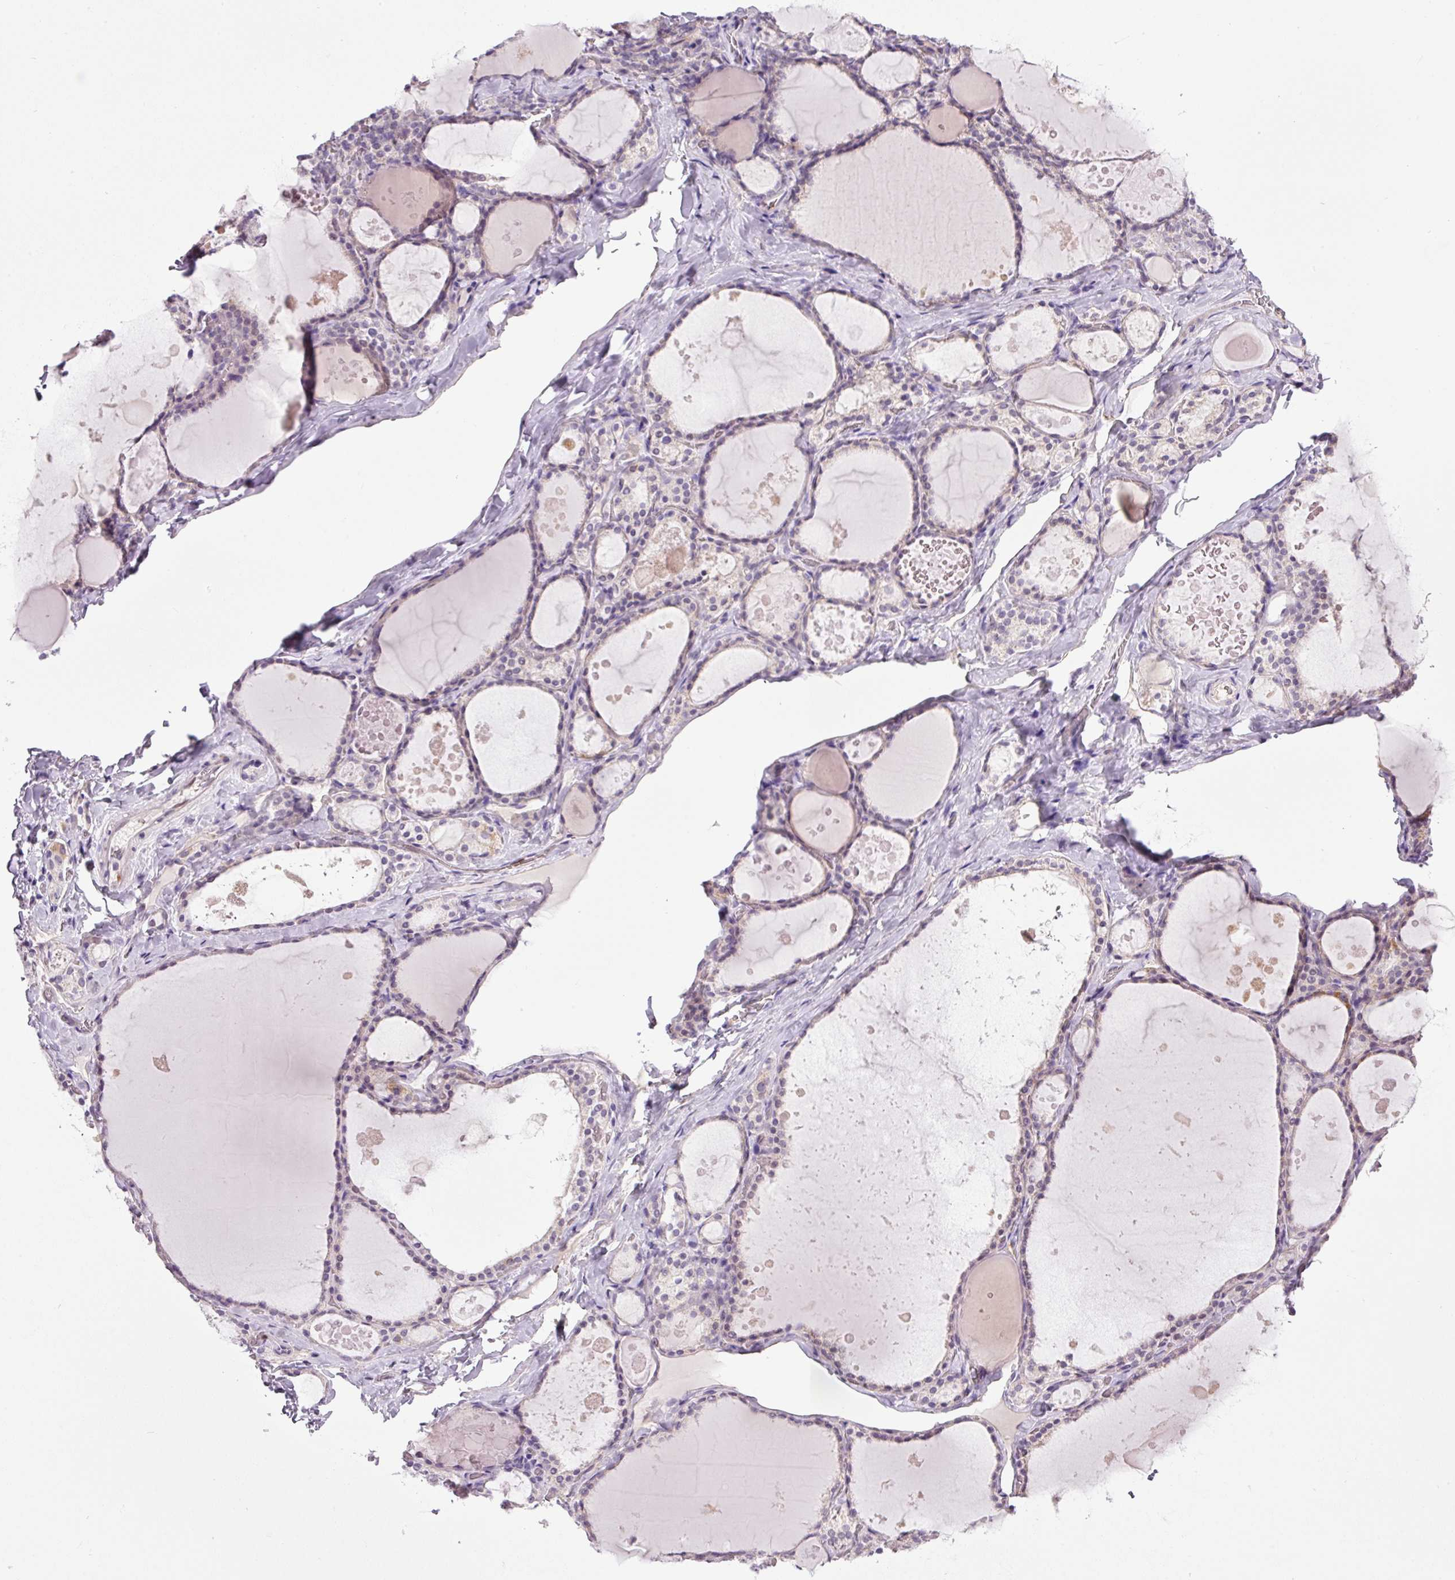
{"staining": {"intensity": "weak", "quantity": "25%-75%", "location": "cytoplasmic/membranous"}, "tissue": "thyroid gland", "cell_type": "Glandular cells", "image_type": "normal", "snomed": [{"axis": "morphology", "description": "Normal tissue, NOS"}, {"axis": "topography", "description": "Thyroid gland"}], "caption": "Brown immunohistochemical staining in unremarkable thyroid gland displays weak cytoplasmic/membranous expression in approximately 25%-75% of glandular cells.", "gene": "KPNA2", "patient": {"sex": "male", "age": 56}}